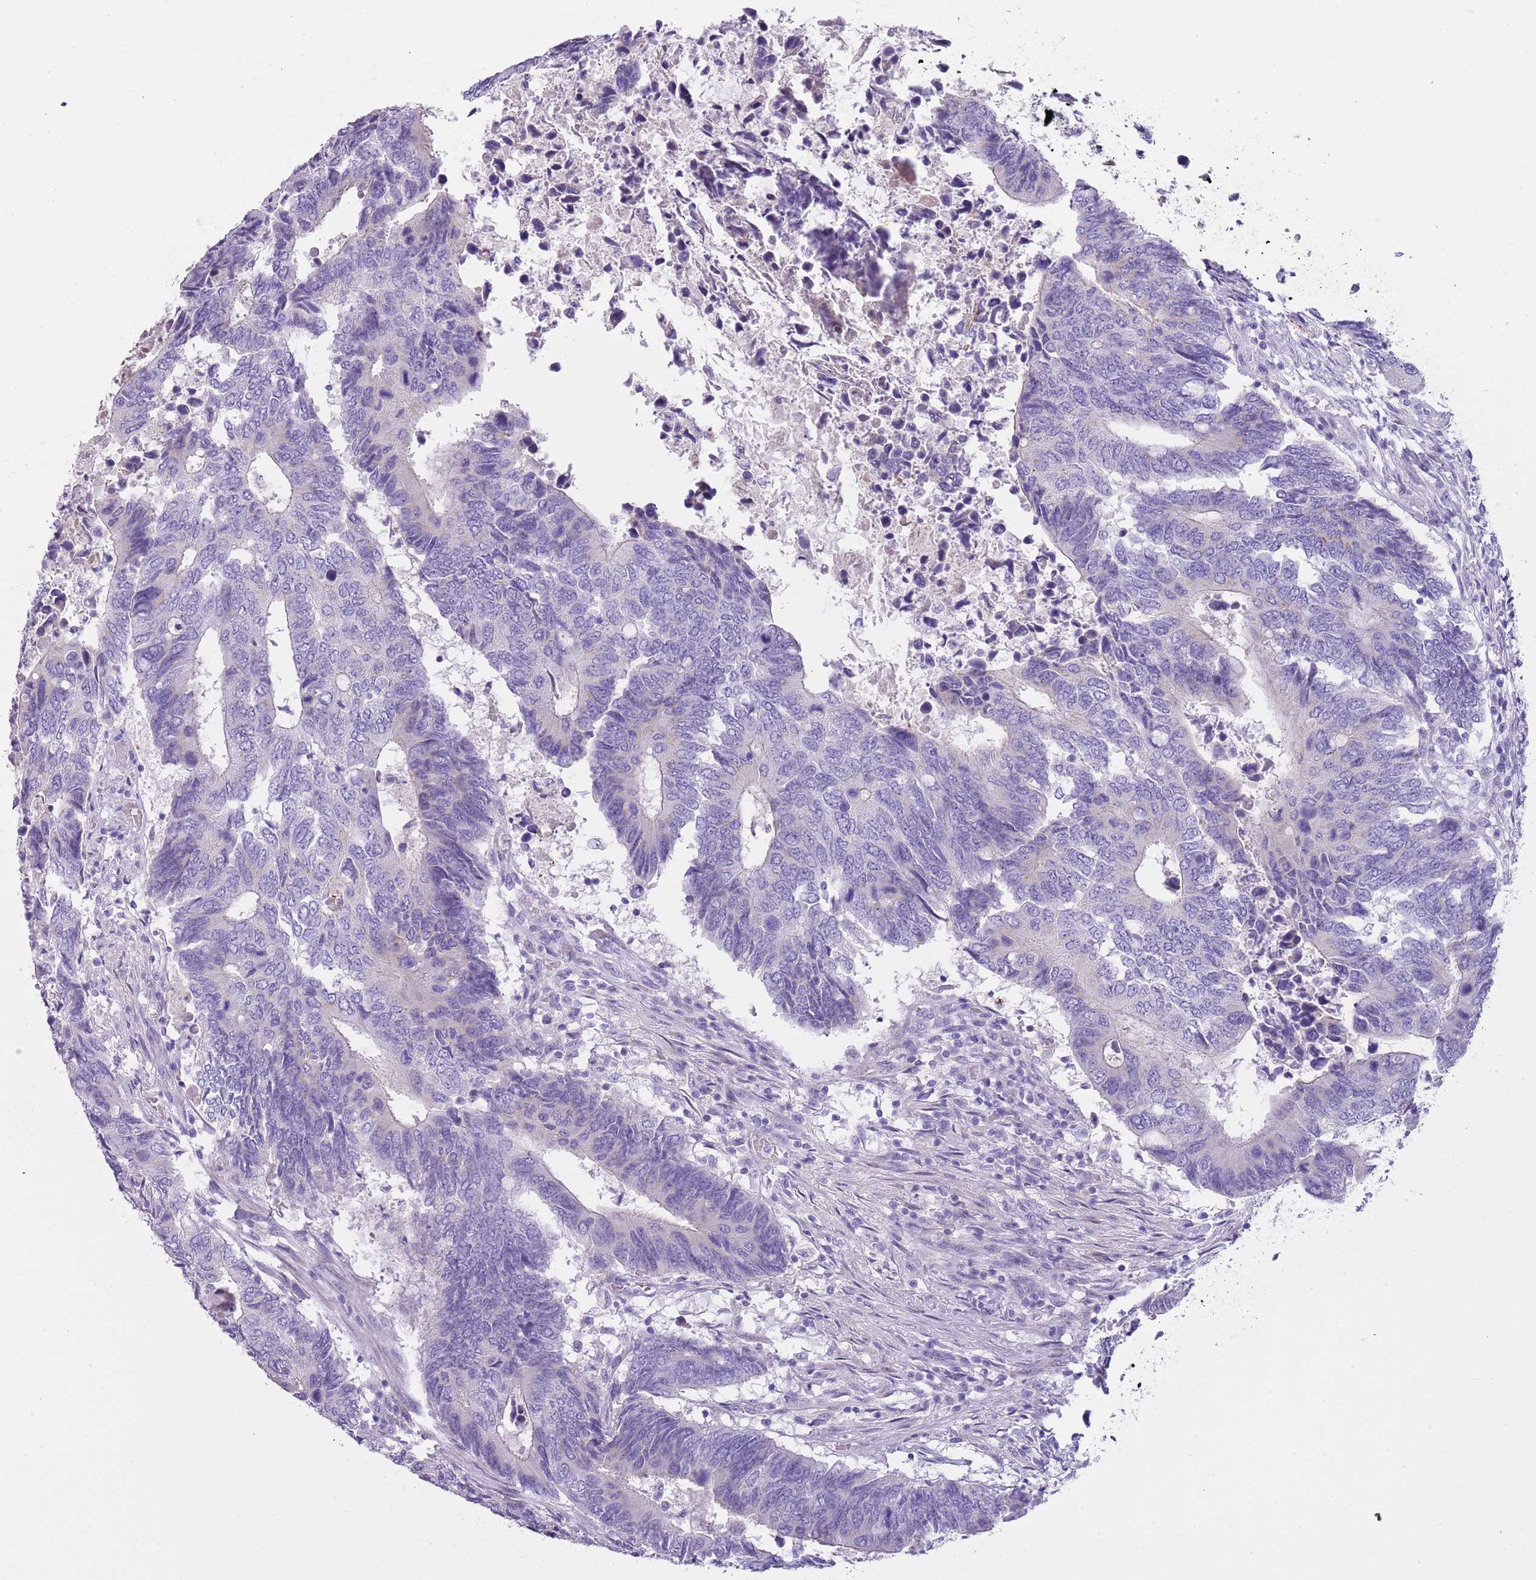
{"staining": {"intensity": "negative", "quantity": "none", "location": "none"}, "tissue": "colorectal cancer", "cell_type": "Tumor cells", "image_type": "cancer", "snomed": [{"axis": "morphology", "description": "Adenocarcinoma, NOS"}, {"axis": "topography", "description": "Colon"}], "caption": "IHC of human colorectal cancer exhibits no positivity in tumor cells.", "gene": "NBPF6", "patient": {"sex": "male", "age": 87}}